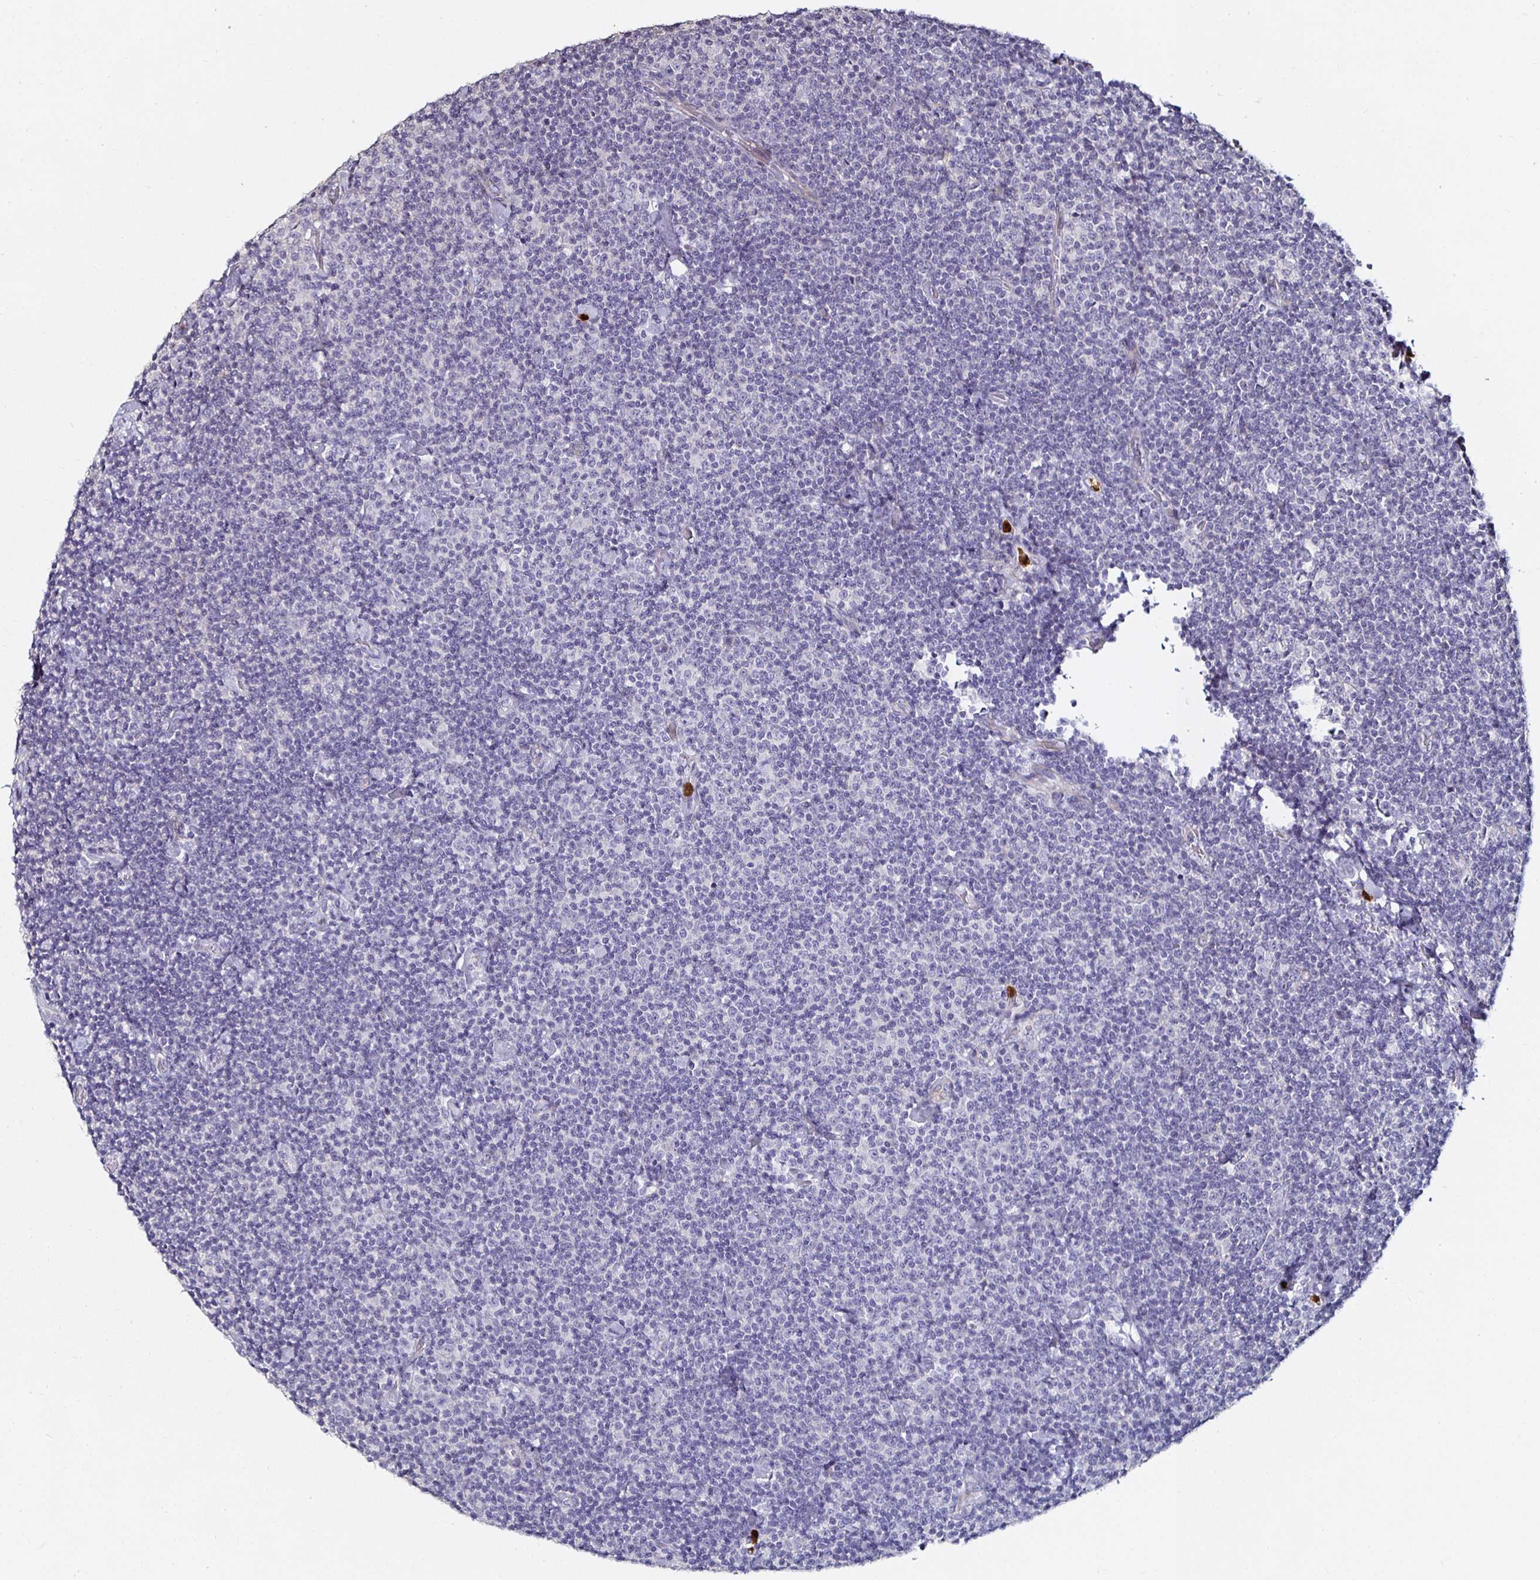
{"staining": {"intensity": "negative", "quantity": "none", "location": "none"}, "tissue": "lymphoma", "cell_type": "Tumor cells", "image_type": "cancer", "snomed": [{"axis": "morphology", "description": "Malignant lymphoma, non-Hodgkin's type, Low grade"}, {"axis": "topography", "description": "Lymph node"}], "caption": "Low-grade malignant lymphoma, non-Hodgkin's type was stained to show a protein in brown. There is no significant positivity in tumor cells.", "gene": "TLR4", "patient": {"sex": "male", "age": 81}}